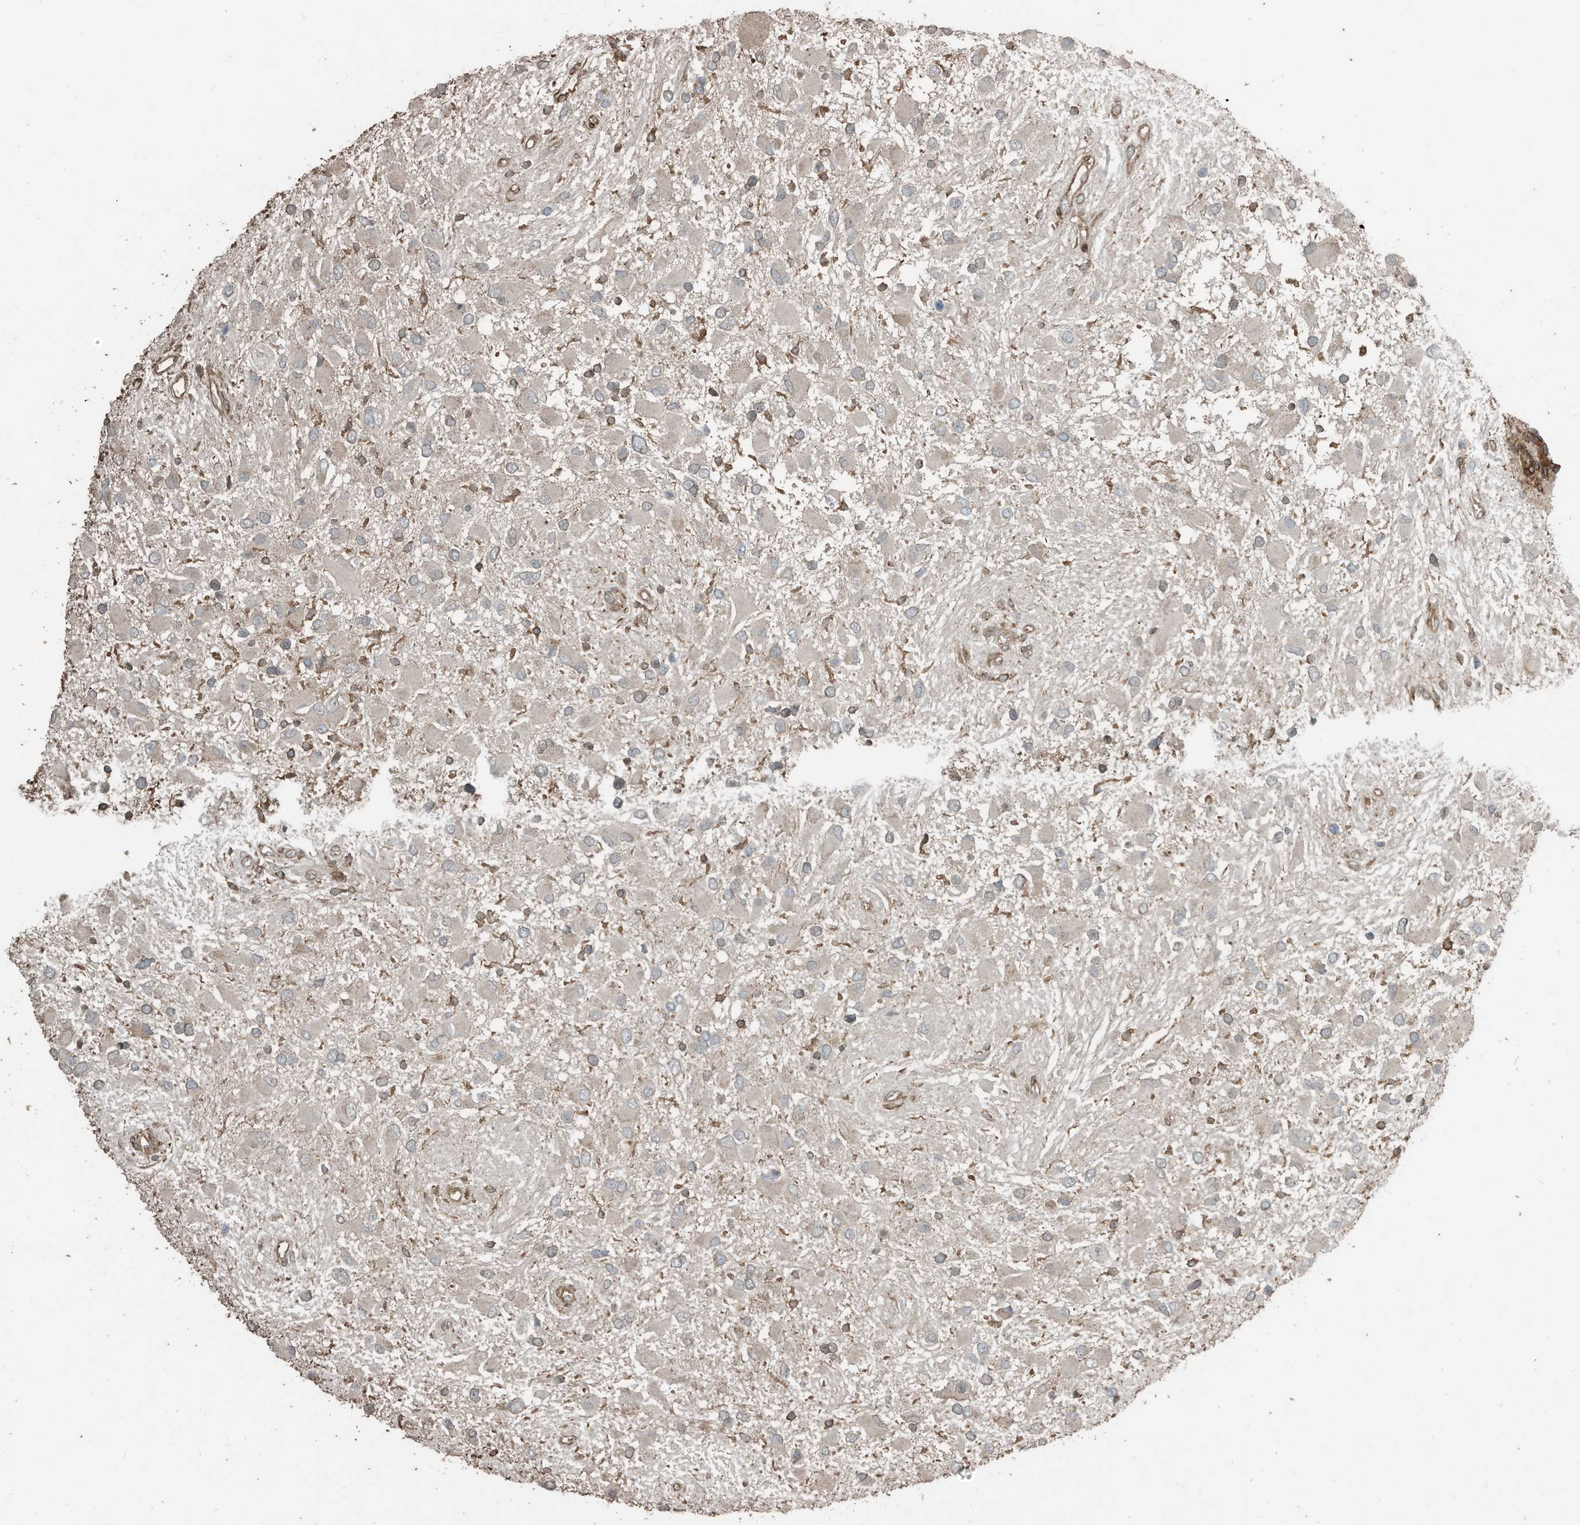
{"staining": {"intensity": "negative", "quantity": "none", "location": "none"}, "tissue": "glioma", "cell_type": "Tumor cells", "image_type": "cancer", "snomed": [{"axis": "morphology", "description": "Glioma, malignant, High grade"}, {"axis": "topography", "description": "Brain"}], "caption": "IHC of human glioma shows no positivity in tumor cells. (DAB (3,3'-diaminobenzidine) immunohistochemistry with hematoxylin counter stain).", "gene": "ZNF653", "patient": {"sex": "male", "age": 53}}